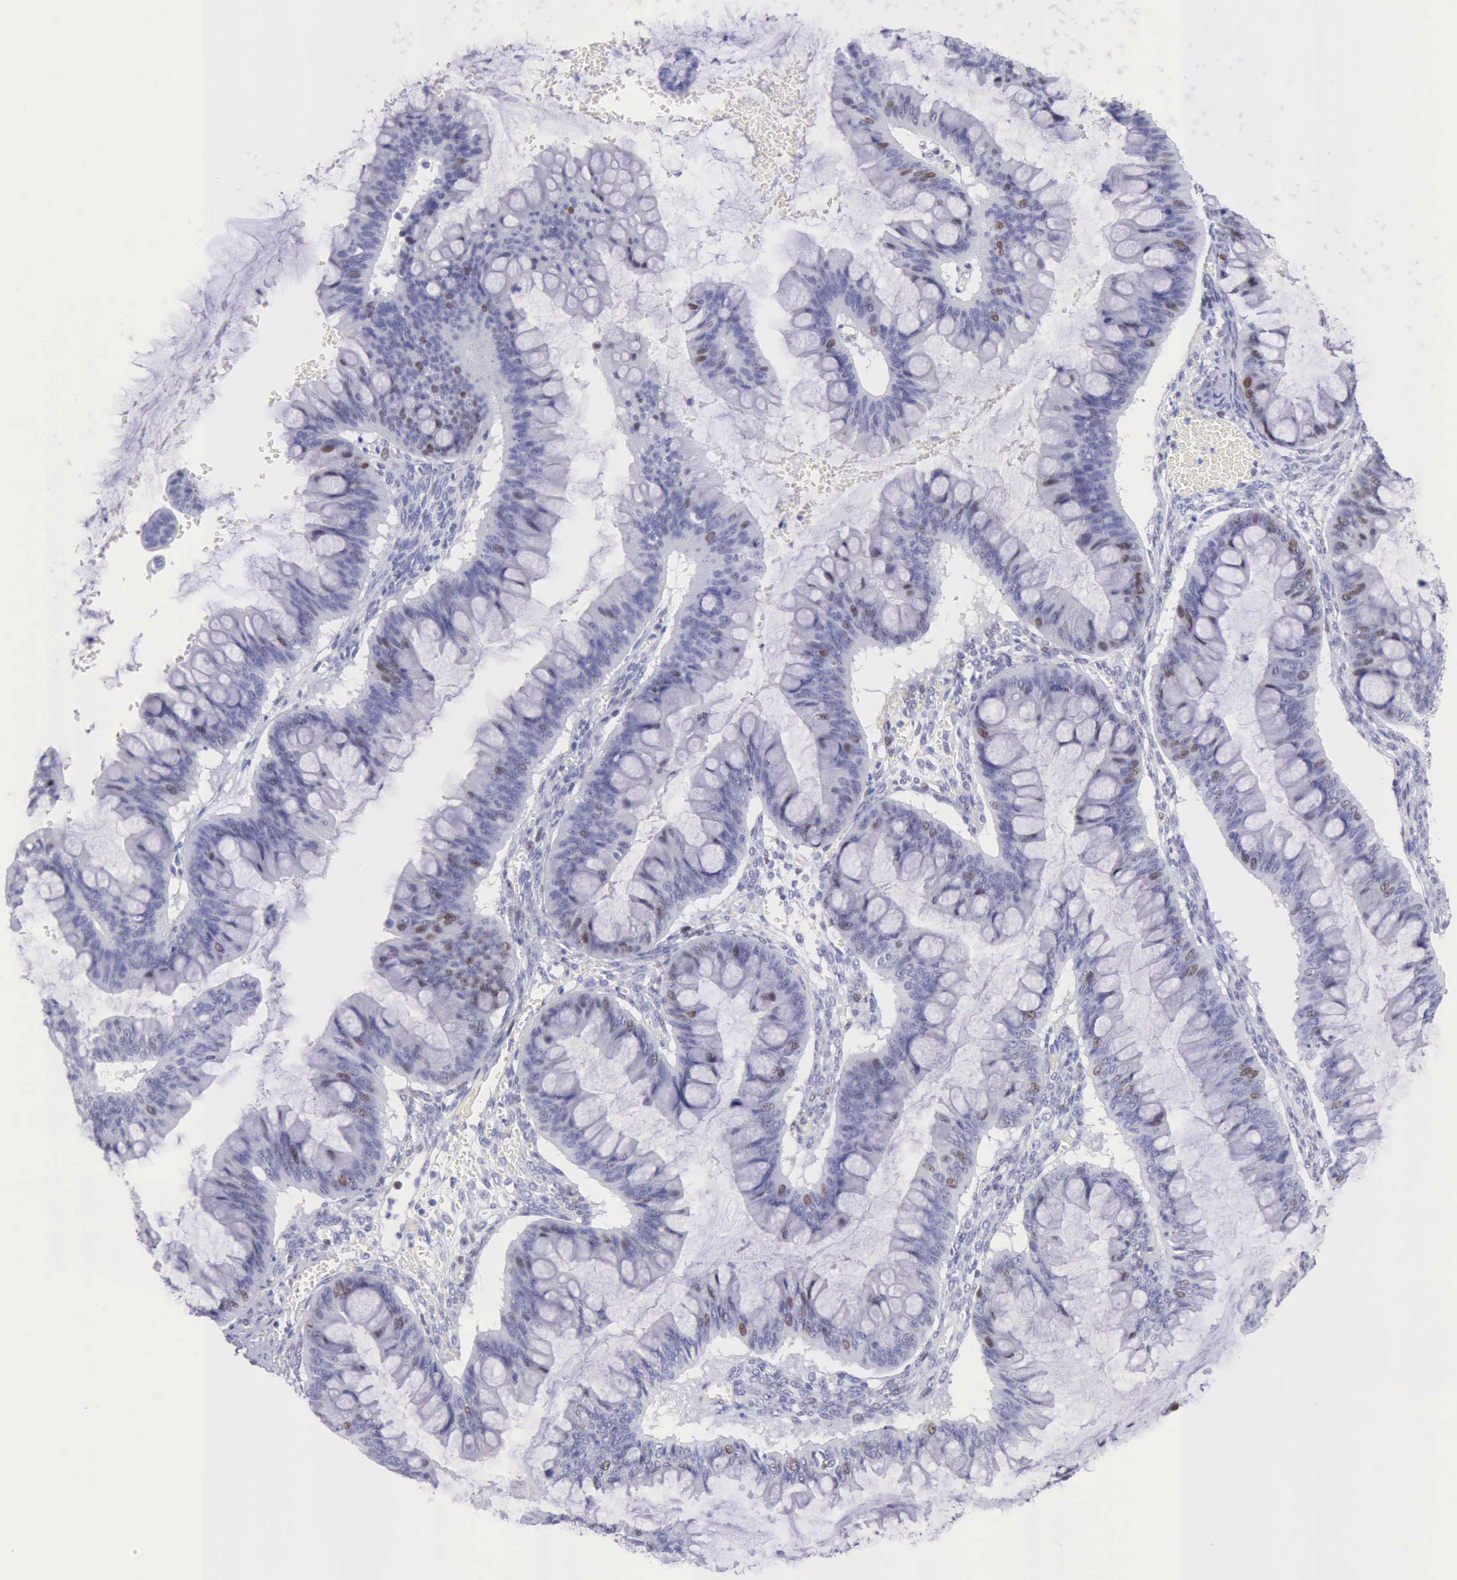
{"staining": {"intensity": "strong", "quantity": "<25%", "location": "nuclear"}, "tissue": "ovarian cancer", "cell_type": "Tumor cells", "image_type": "cancer", "snomed": [{"axis": "morphology", "description": "Cystadenocarcinoma, mucinous, NOS"}, {"axis": "topography", "description": "Ovary"}], "caption": "Immunohistochemistry (IHC) staining of ovarian cancer, which shows medium levels of strong nuclear positivity in about <25% of tumor cells indicating strong nuclear protein expression. The staining was performed using DAB (3,3'-diaminobenzidine) (brown) for protein detection and nuclei were counterstained in hematoxylin (blue).", "gene": "MCM2", "patient": {"sex": "female", "age": 73}}